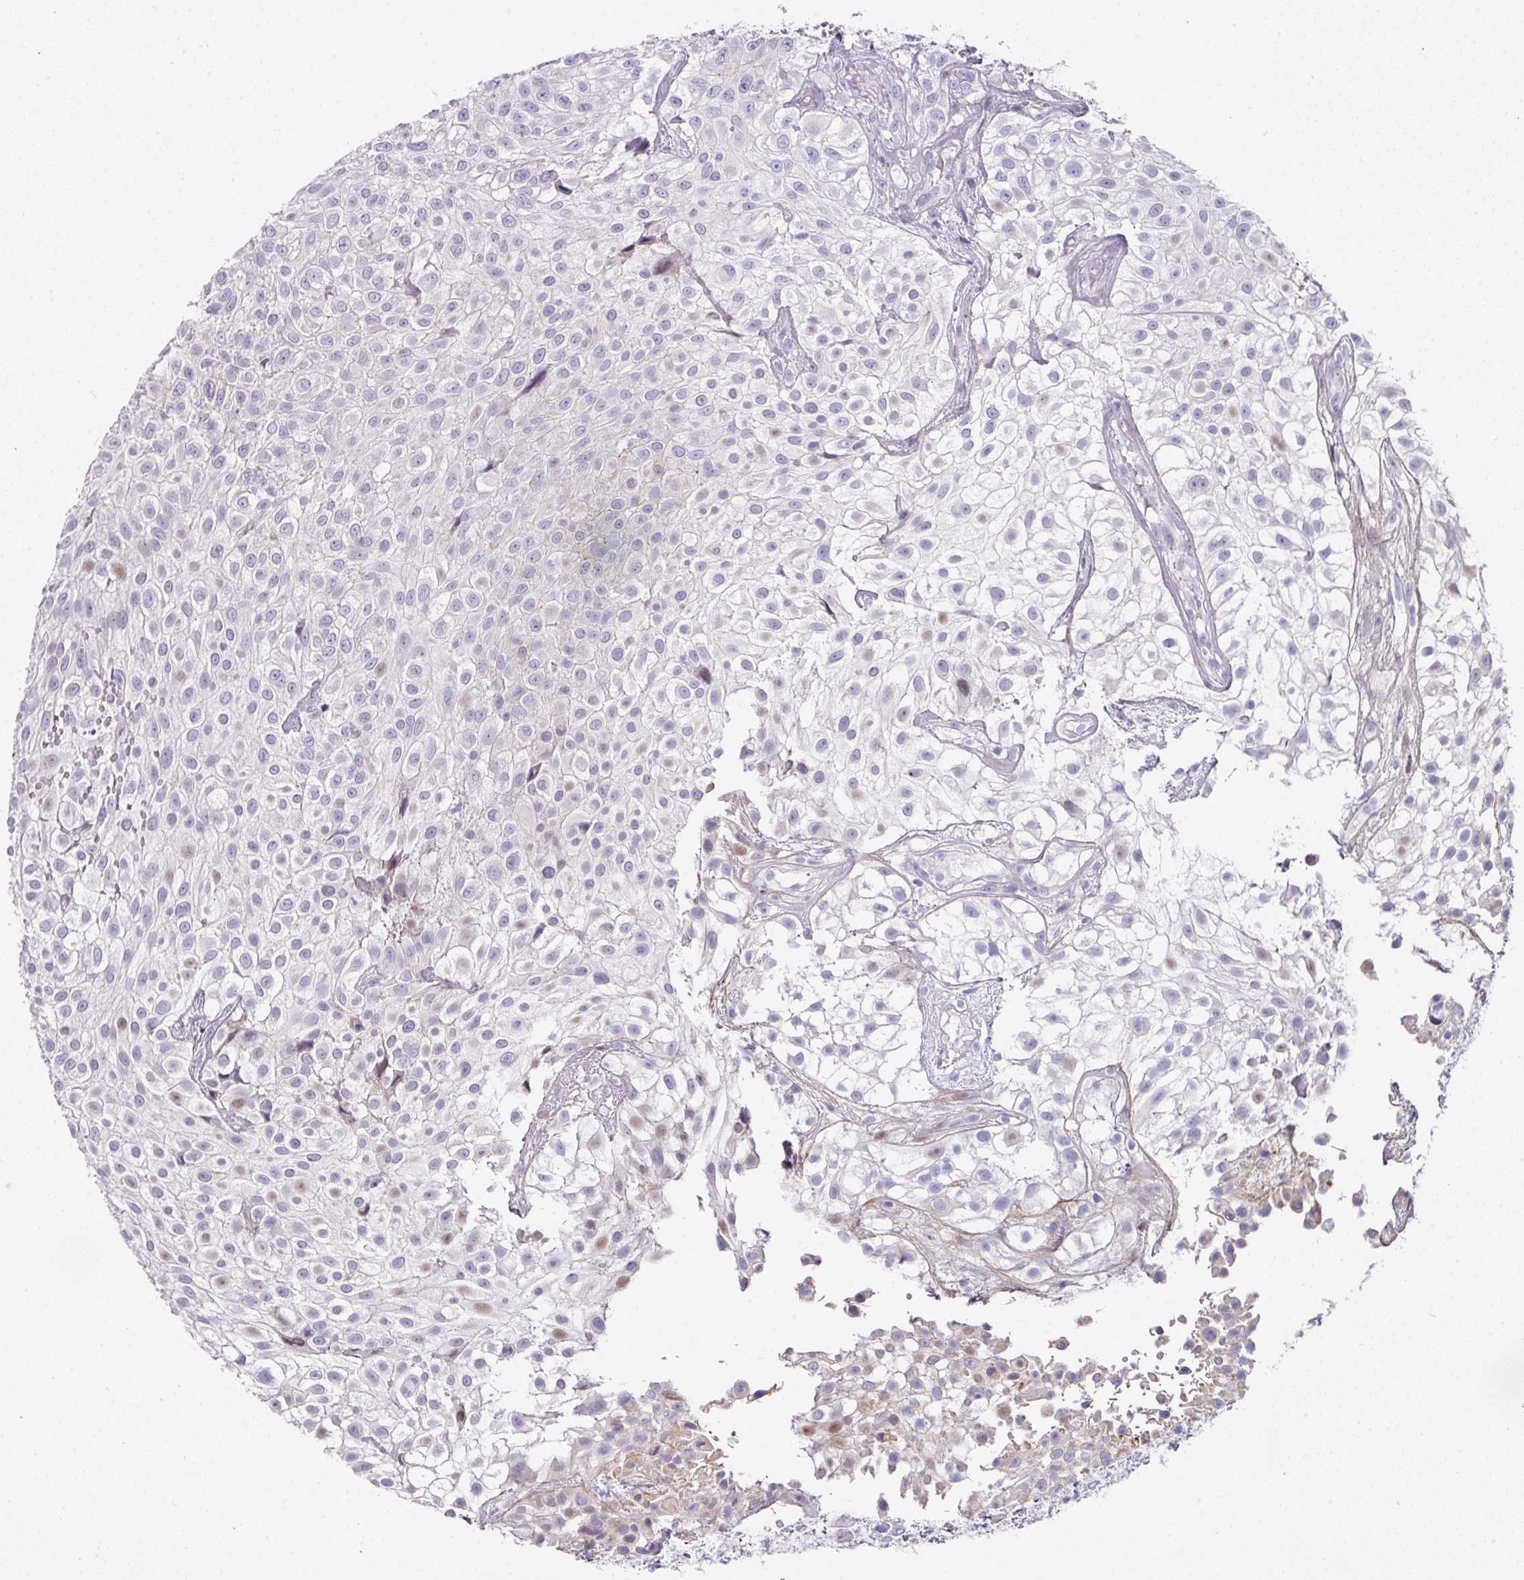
{"staining": {"intensity": "weak", "quantity": "<25%", "location": "nuclear"}, "tissue": "urothelial cancer", "cell_type": "Tumor cells", "image_type": "cancer", "snomed": [{"axis": "morphology", "description": "Urothelial carcinoma, High grade"}, {"axis": "topography", "description": "Urinary bladder"}], "caption": "This photomicrograph is of urothelial cancer stained with immunohistochemistry (IHC) to label a protein in brown with the nuclei are counter-stained blue. There is no expression in tumor cells.", "gene": "ANKRD29", "patient": {"sex": "male", "age": 56}}